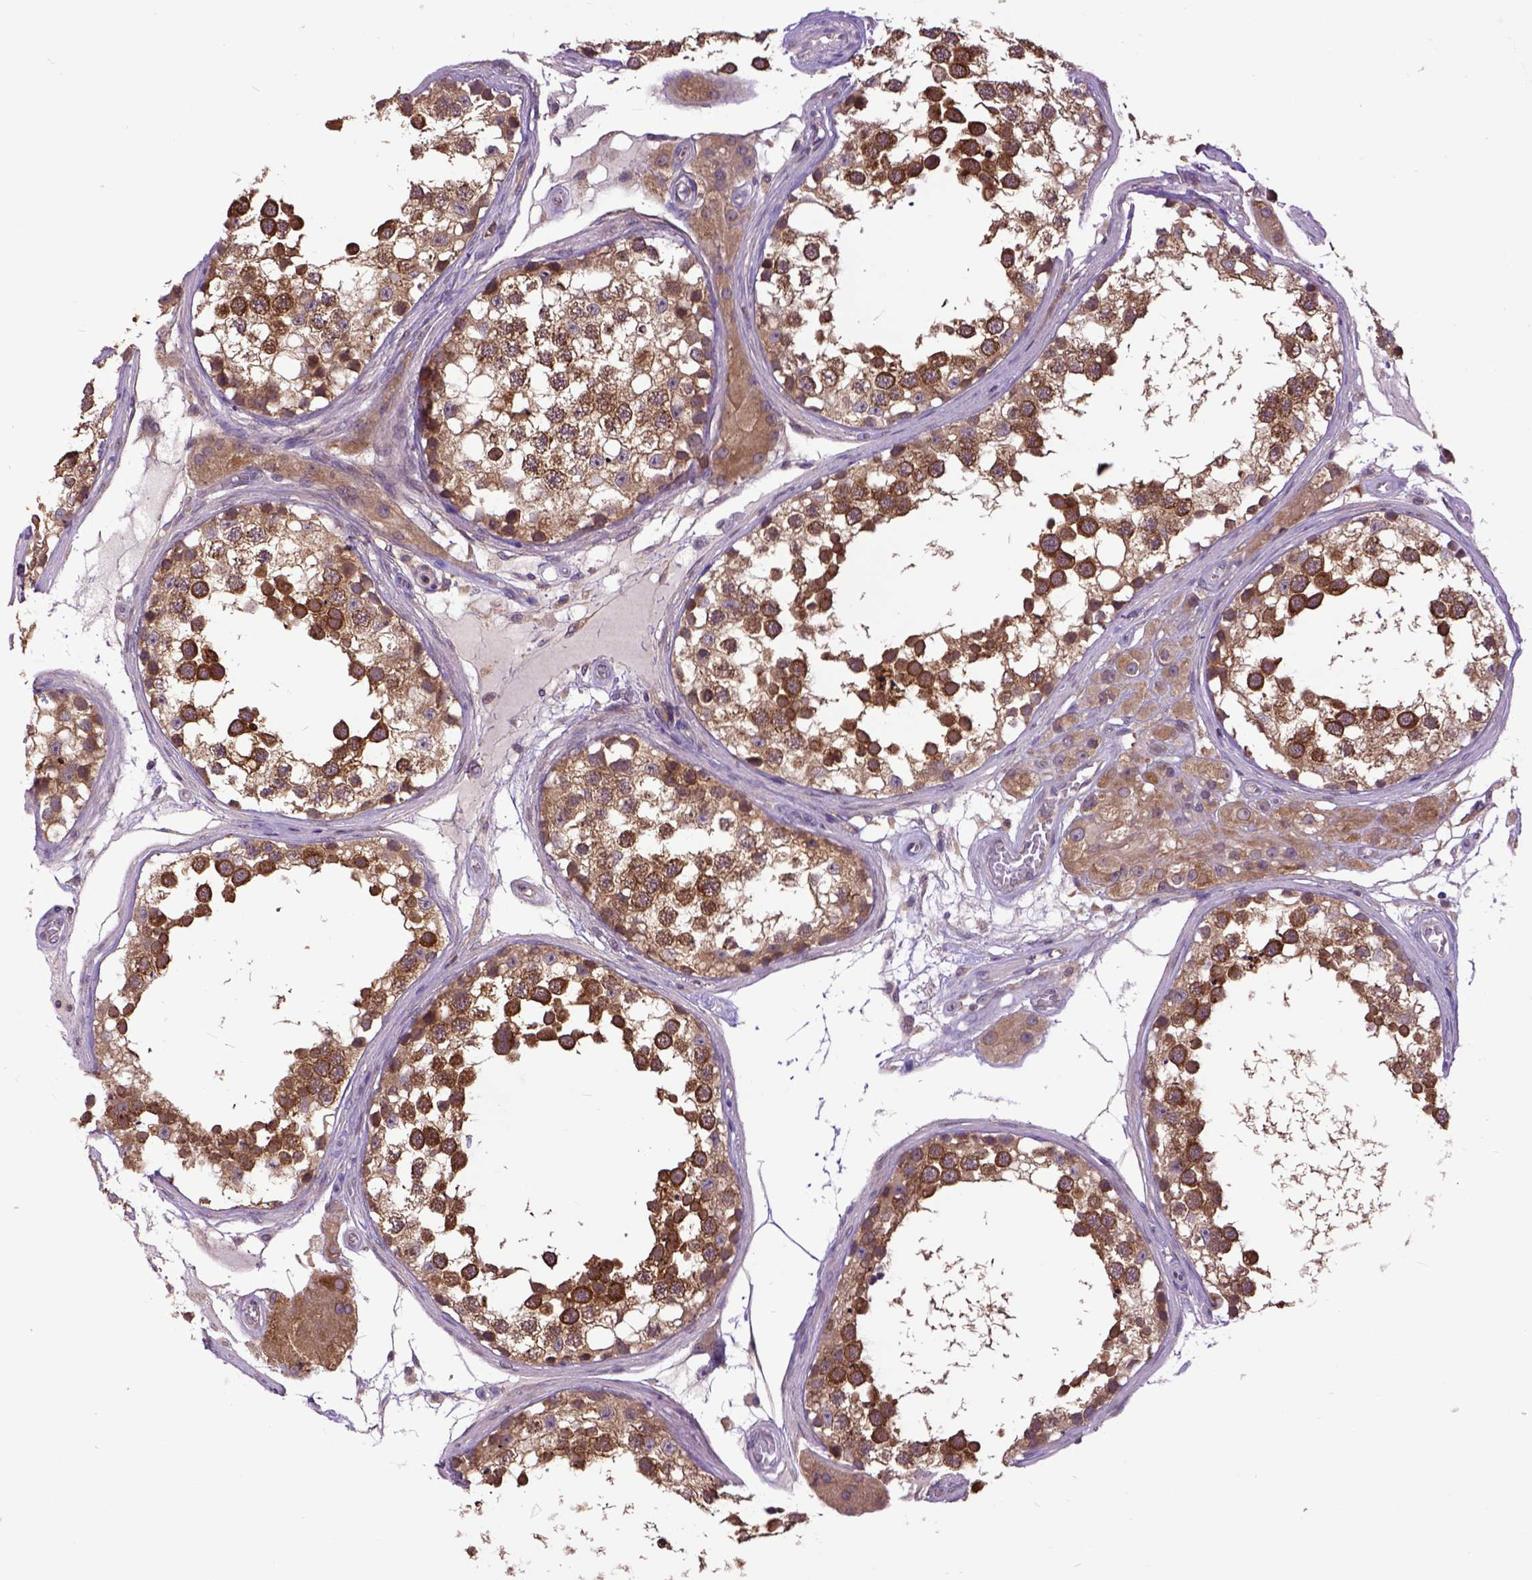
{"staining": {"intensity": "strong", "quantity": ">75%", "location": "cytoplasmic/membranous"}, "tissue": "testis", "cell_type": "Cells in seminiferous ducts", "image_type": "normal", "snomed": [{"axis": "morphology", "description": "Normal tissue, NOS"}, {"axis": "morphology", "description": "Seminoma, NOS"}, {"axis": "topography", "description": "Testis"}], "caption": "Strong cytoplasmic/membranous expression is appreciated in approximately >75% of cells in seminiferous ducts in benign testis. (IHC, brightfield microscopy, high magnification).", "gene": "ARL1", "patient": {"sex": "male", "age": 65}}